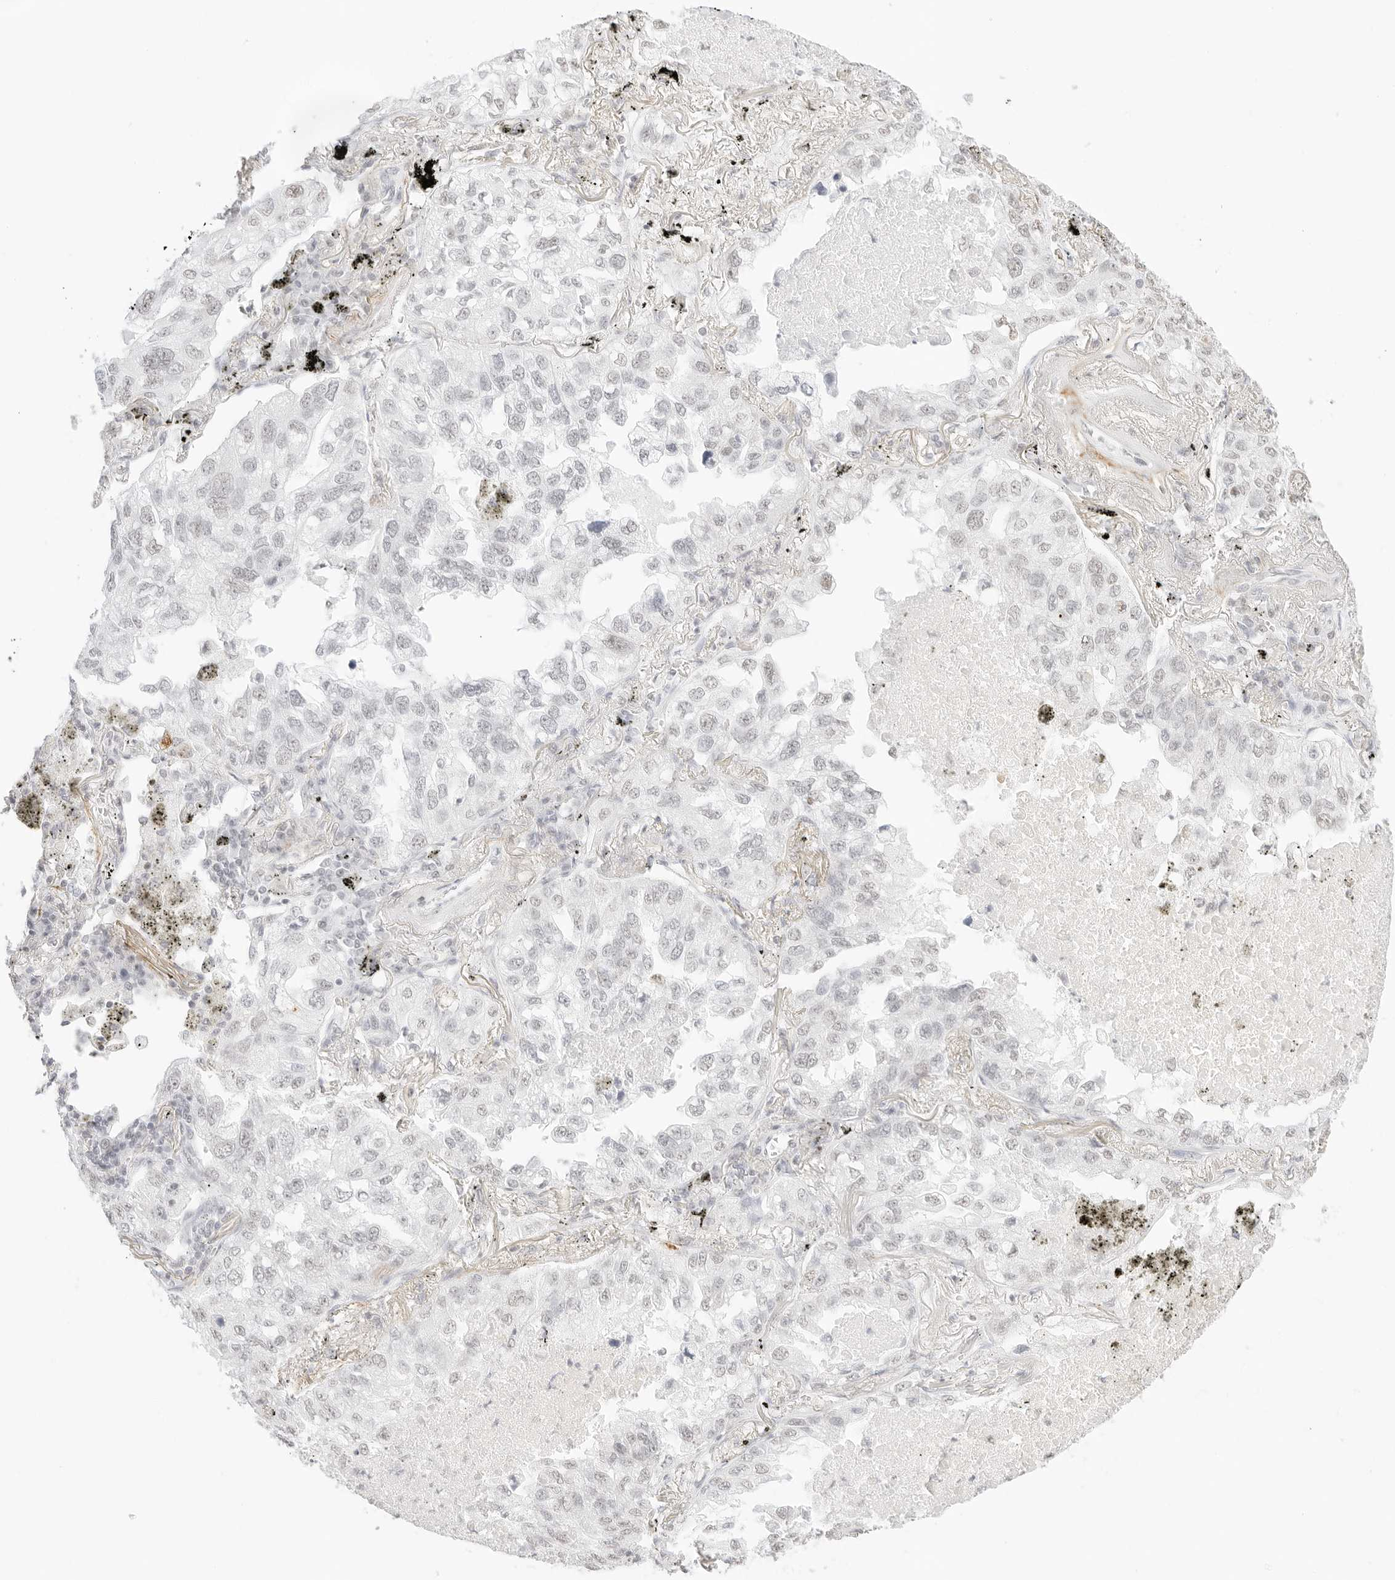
{"staining": {"intensity": "negative", "quantity": "none", "location": "none"}, "tissue": "lung cancer", "cell_type": "Tumor cells", "image_type": "cancer", "snomed": [{"axis": "morphology", "description": "Adenocarcinoma, NOS"}, {"axis": "topography", "description": "Lung"}], "caption": "This is an immunohistochemistry histopathology image of human lung adenocarcinoma. There is no expression in tumor cells.", "gene": "FBLN5", "patient": {"sex": "male", "age": 65}}